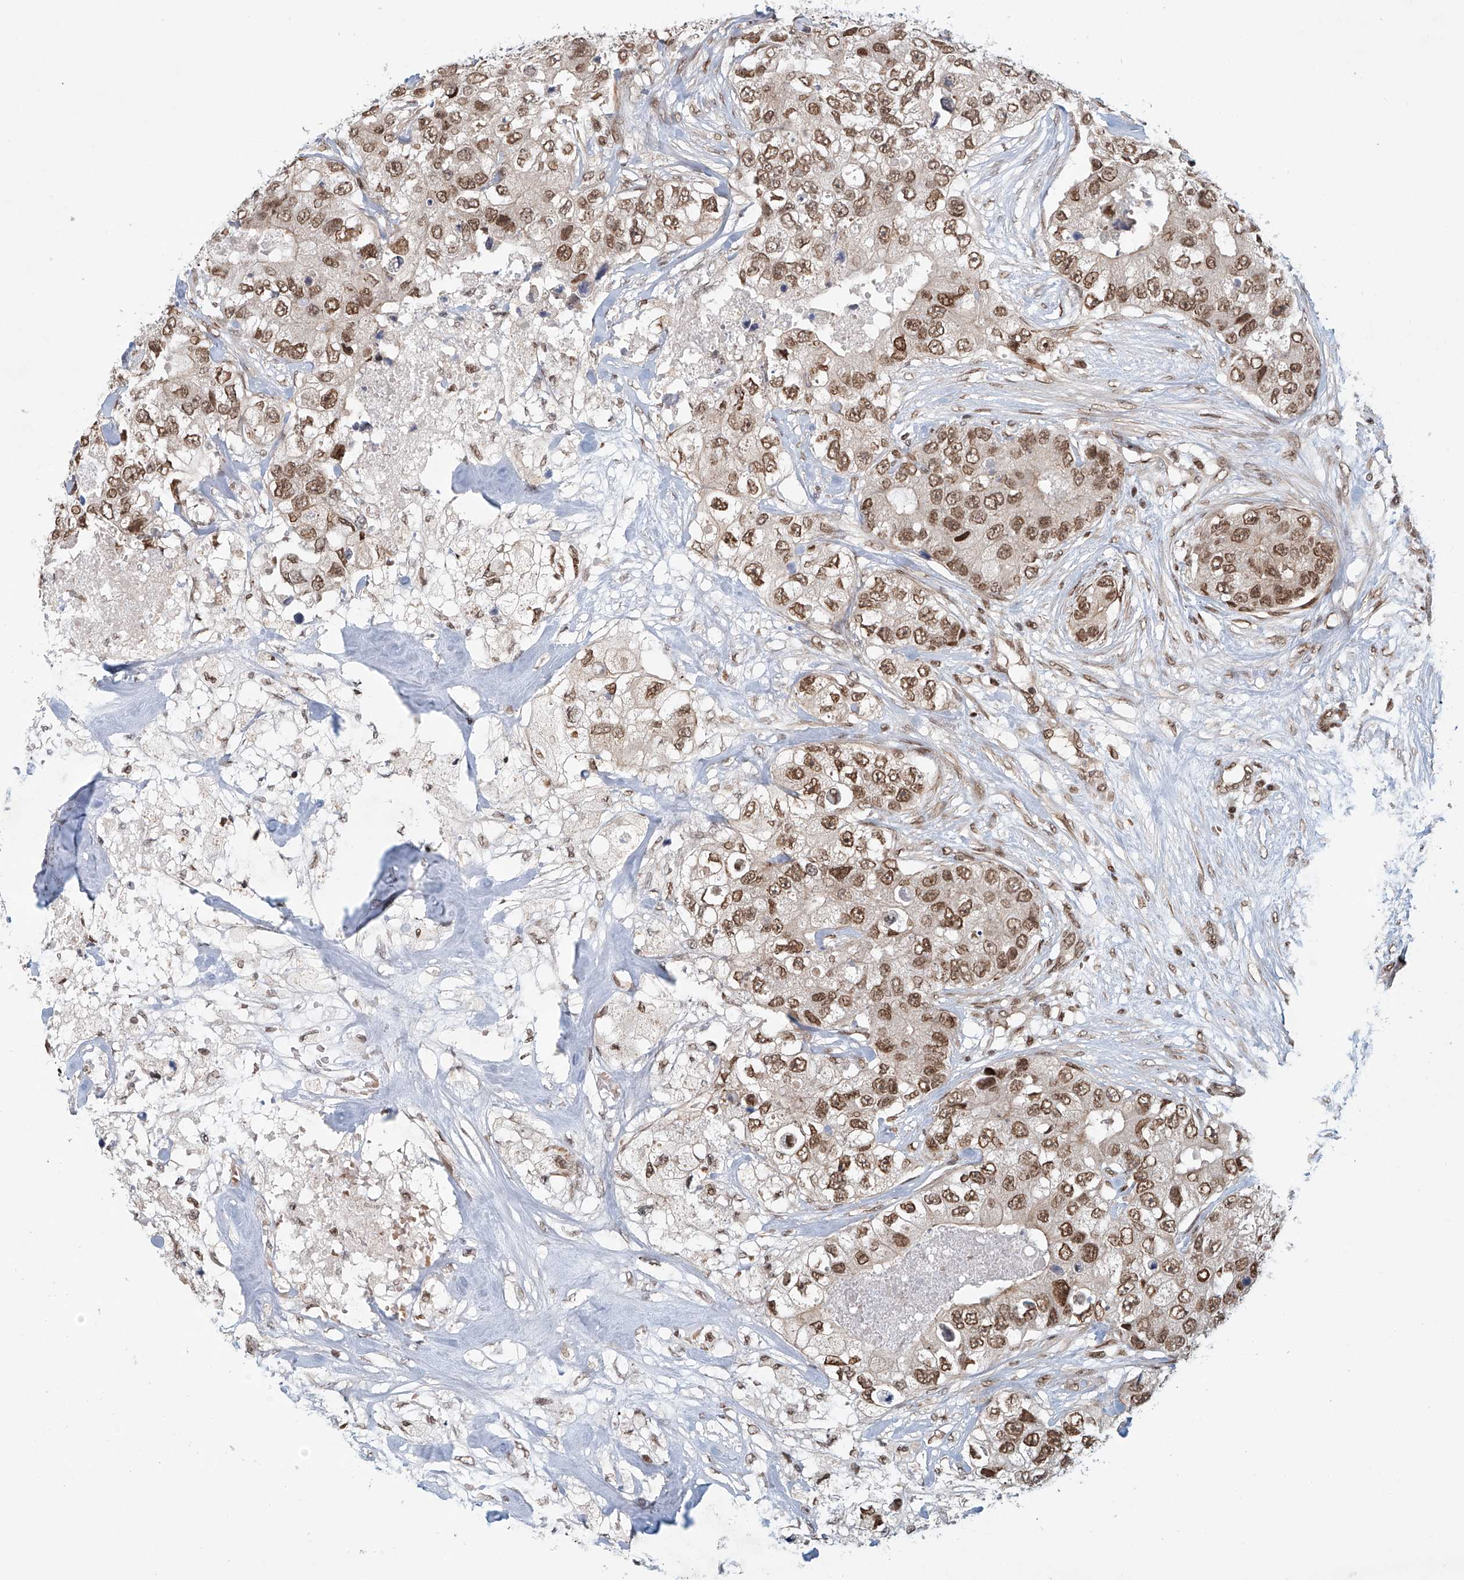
{"staining": {"intensity": "moderate", "quantity": ">75%", "location": "nuclear"}, "tissue": "breast cancer", "cell_type": "Tumor cells", "image_type": "cancer", "snomed": [{"axis": "morphology", "description": "Duct carcinoma"}, {"axis": "topography", "description": "Breast"}], "caption": "IHC of human breast cancer (infiltrating ductal carcinoma) demonstrates medium levels of moderate nuclear staining in approximately >75% of tumor cells.", "gene": "ZNF470", "patient": {"sex": "female", "age": 62}}